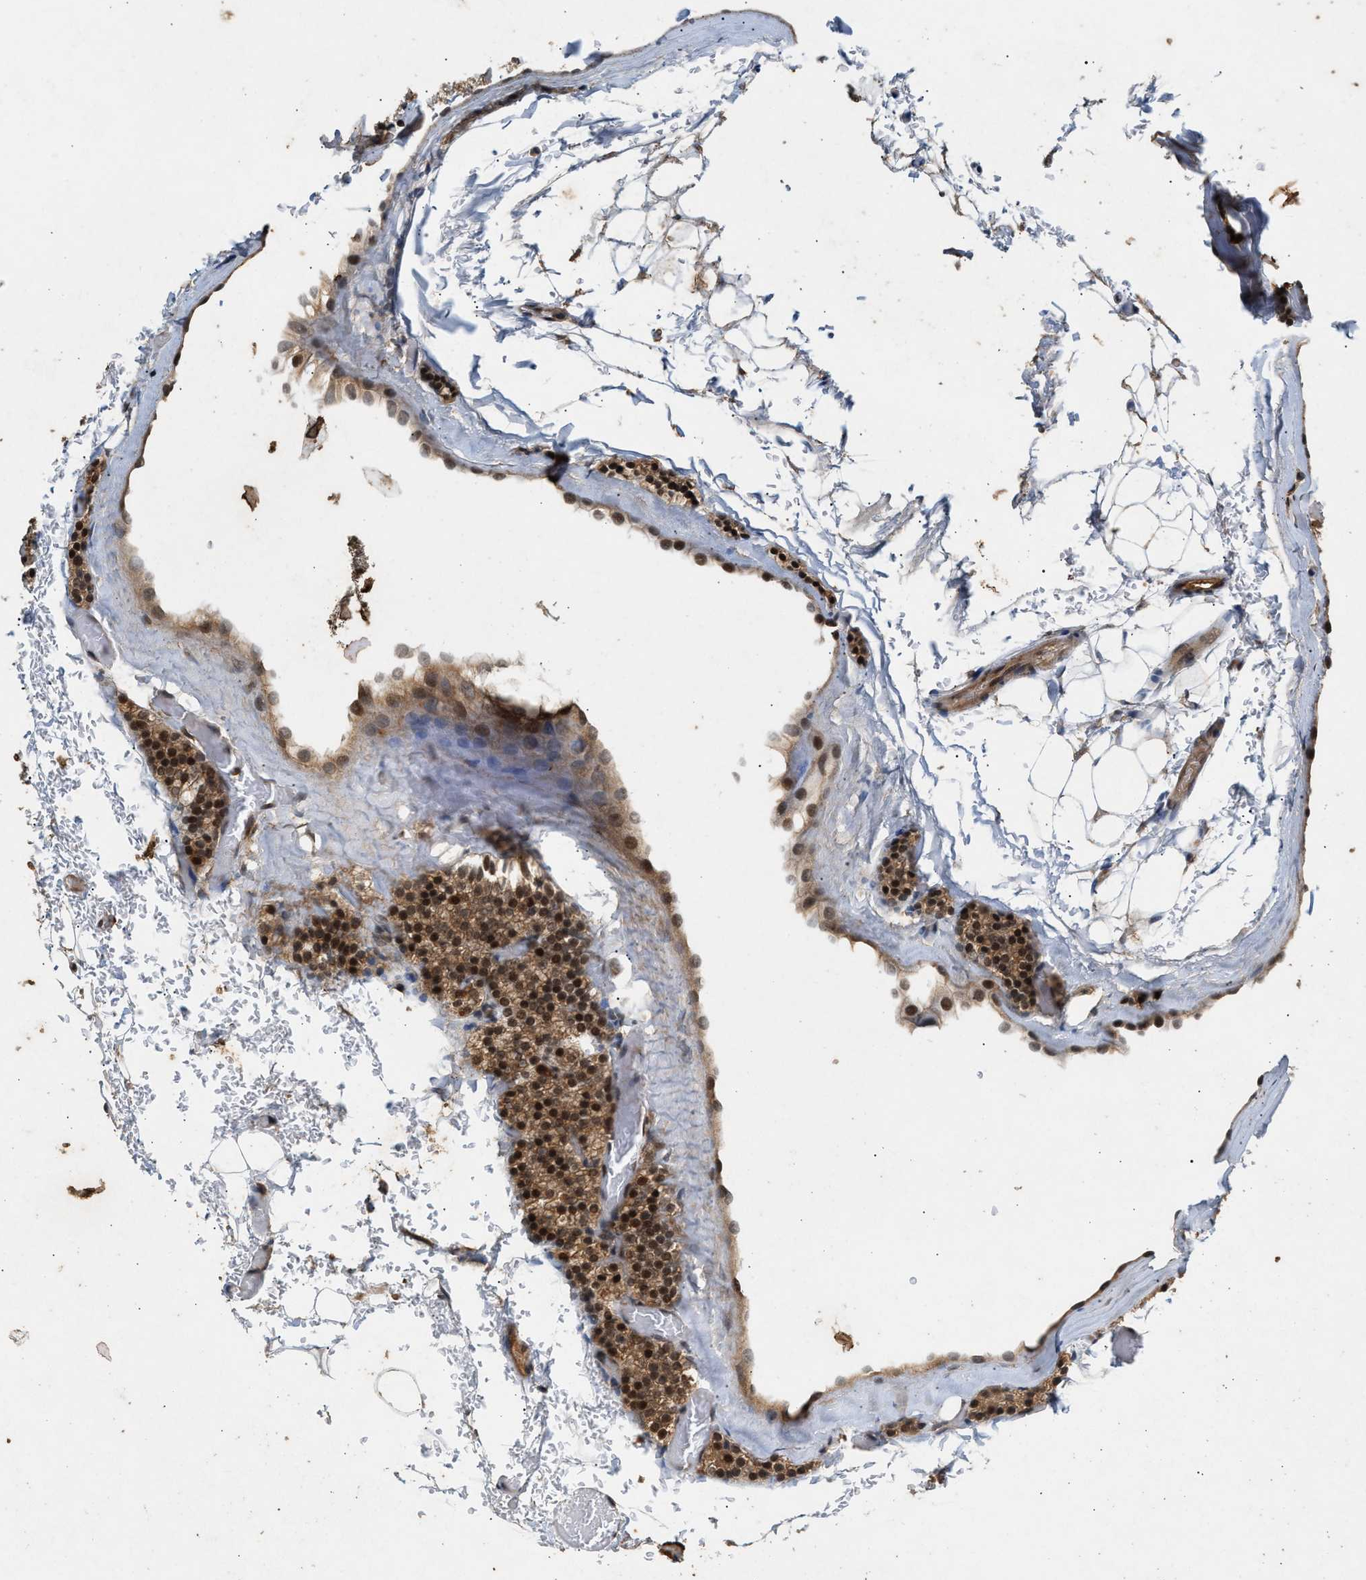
{"staining": {"intensity": "strong", "quantity": ">75%", "location": "cytoplasmic/membranous,nuclear"}, "tissue": "parathyroid gland", "cell_type": "Glandular cells", "image_type": "normal", "snomed": [{"axis": "morphology", "description": "Normal tissue, NOS"}, {"axis": "morphology", "description": "Inflammation chronic"}, {"axis": "morphology", "description": "Goiter, colloid"}, {"axis": "topography", "description": "Thyroid gland"}, {"axis": "topography", "description": "Parathyroid gland"}], "caption": "Immunohistochemistry of normal parathyroid gland exhibits high levels of strong cytoplasmic/membranous,nuclear staining in approximately >75% of glandular cells.", "gene": "RUSC2", "patient": {"sex": "male", "age": 65}}